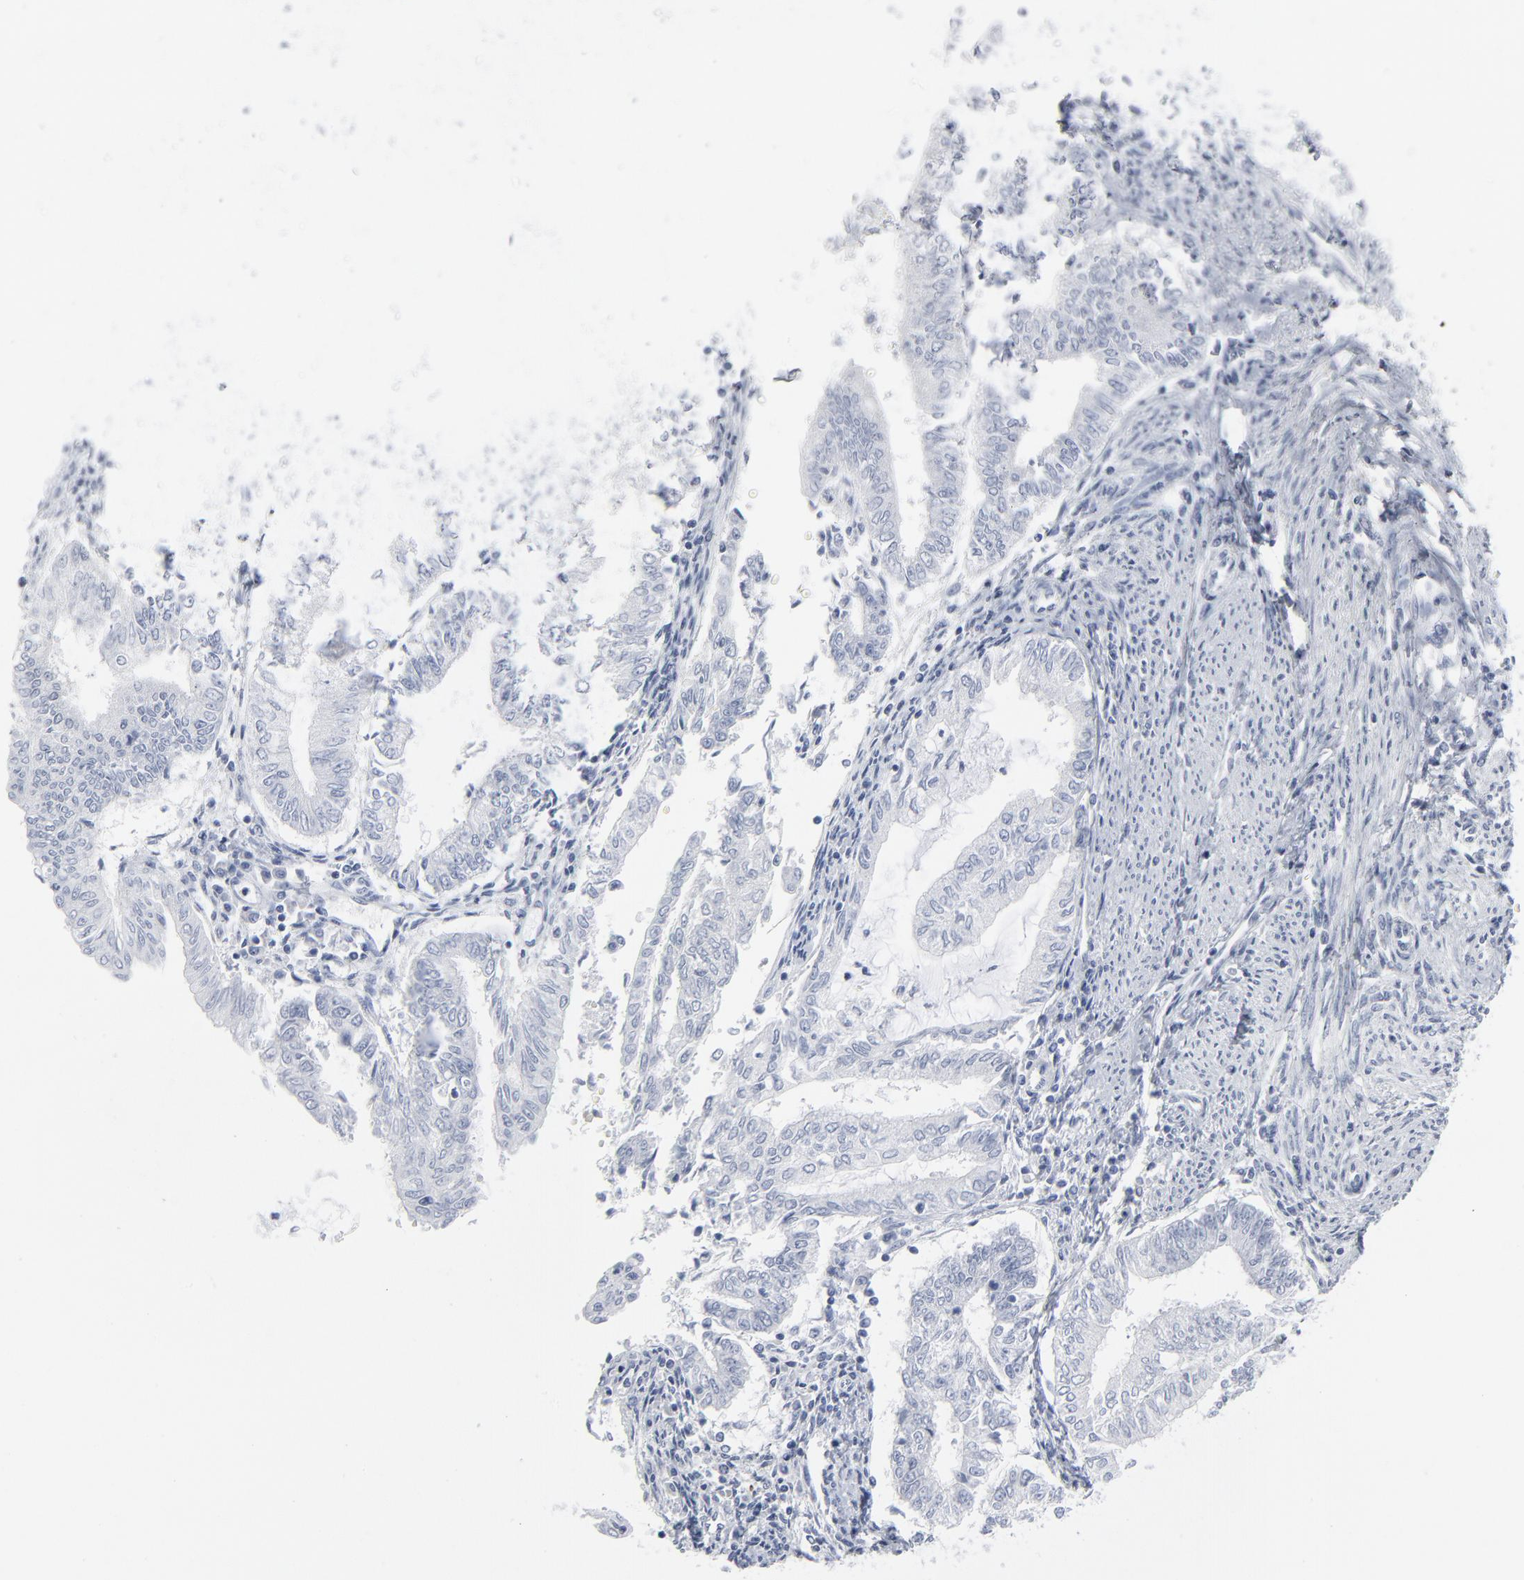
{"staining": {"intensity": "negative", "quantity": "none", "location": "none"}, "tissue": "endometrial cancer", "cell_type": "Tumor cells", "image_type": "cancer", "snomed": [{"axis": "morphology", "description": "Adenocarcinoma, NOS"}, {"axis": "topography", "description": "Endometrium"}], "caption": "This histopathology image is of endometrial cancer stained with immunohistochemistry to label a protein in brown with the nuclei are counter-stained blue. There is no expression in tumor cells.", "gene": "PAGE1", "patient": {"sex": "female", "age": 66}}